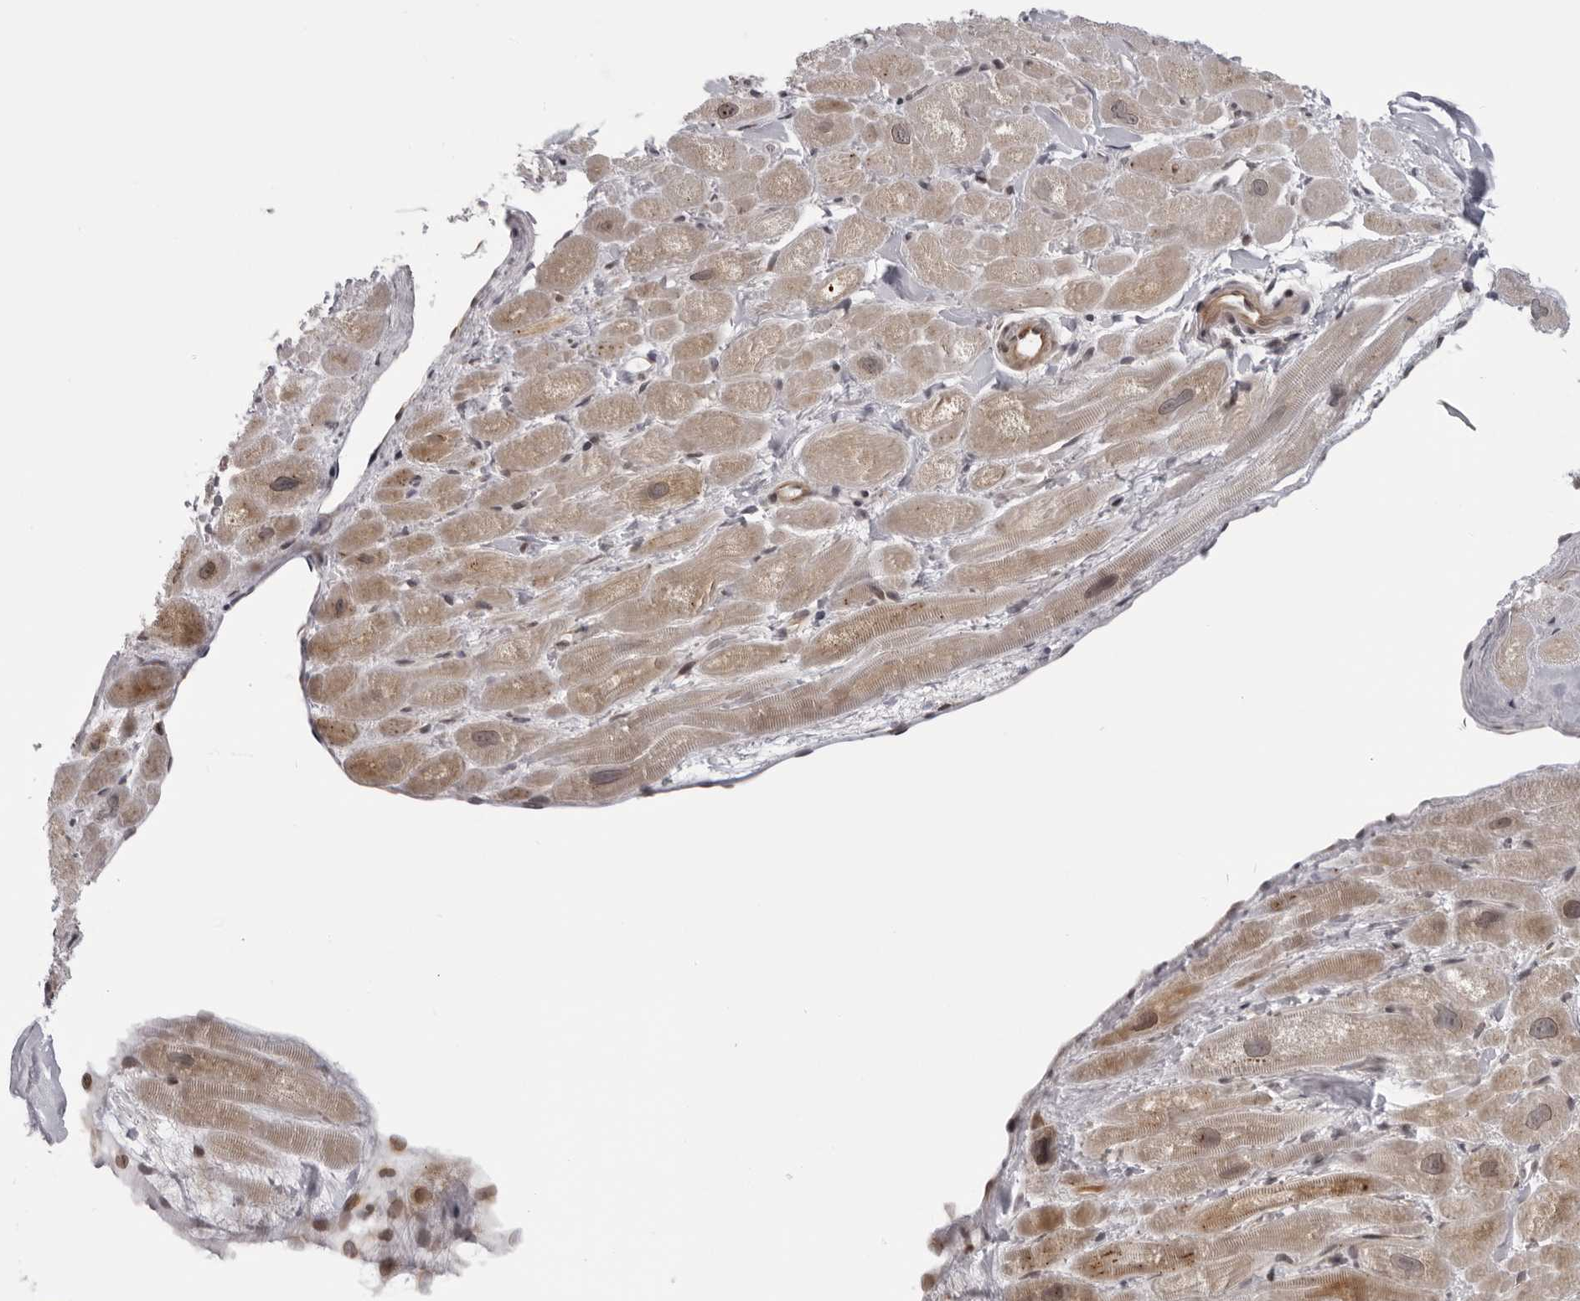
{"staining": {"intensity": "moderate", "quantity": "<25%", "location": "cytoplasmic/membranous"}, "tissue": "heart muscle", "cell_type": "Cardiomyocytes", "image_type": "normal", "snomed": [{"axis": "morphology", "description": "Normal tissue, NOS"}, {"axis": "topography", "description": "Heart"}], "caption": "DAB (3,3'-diaminobenzidine) immunohistochemical staining of benign heart muscle shows moderate cytoplasmic/membranous protein staining in about <25% of cardiomyocytes. (Stains: DAB in brown, nuclei in blue, Microscopy: brightfield microscopy at high magnification).", "gene": "GCSAML", "patient": {"sex": "male", "age": 49}}